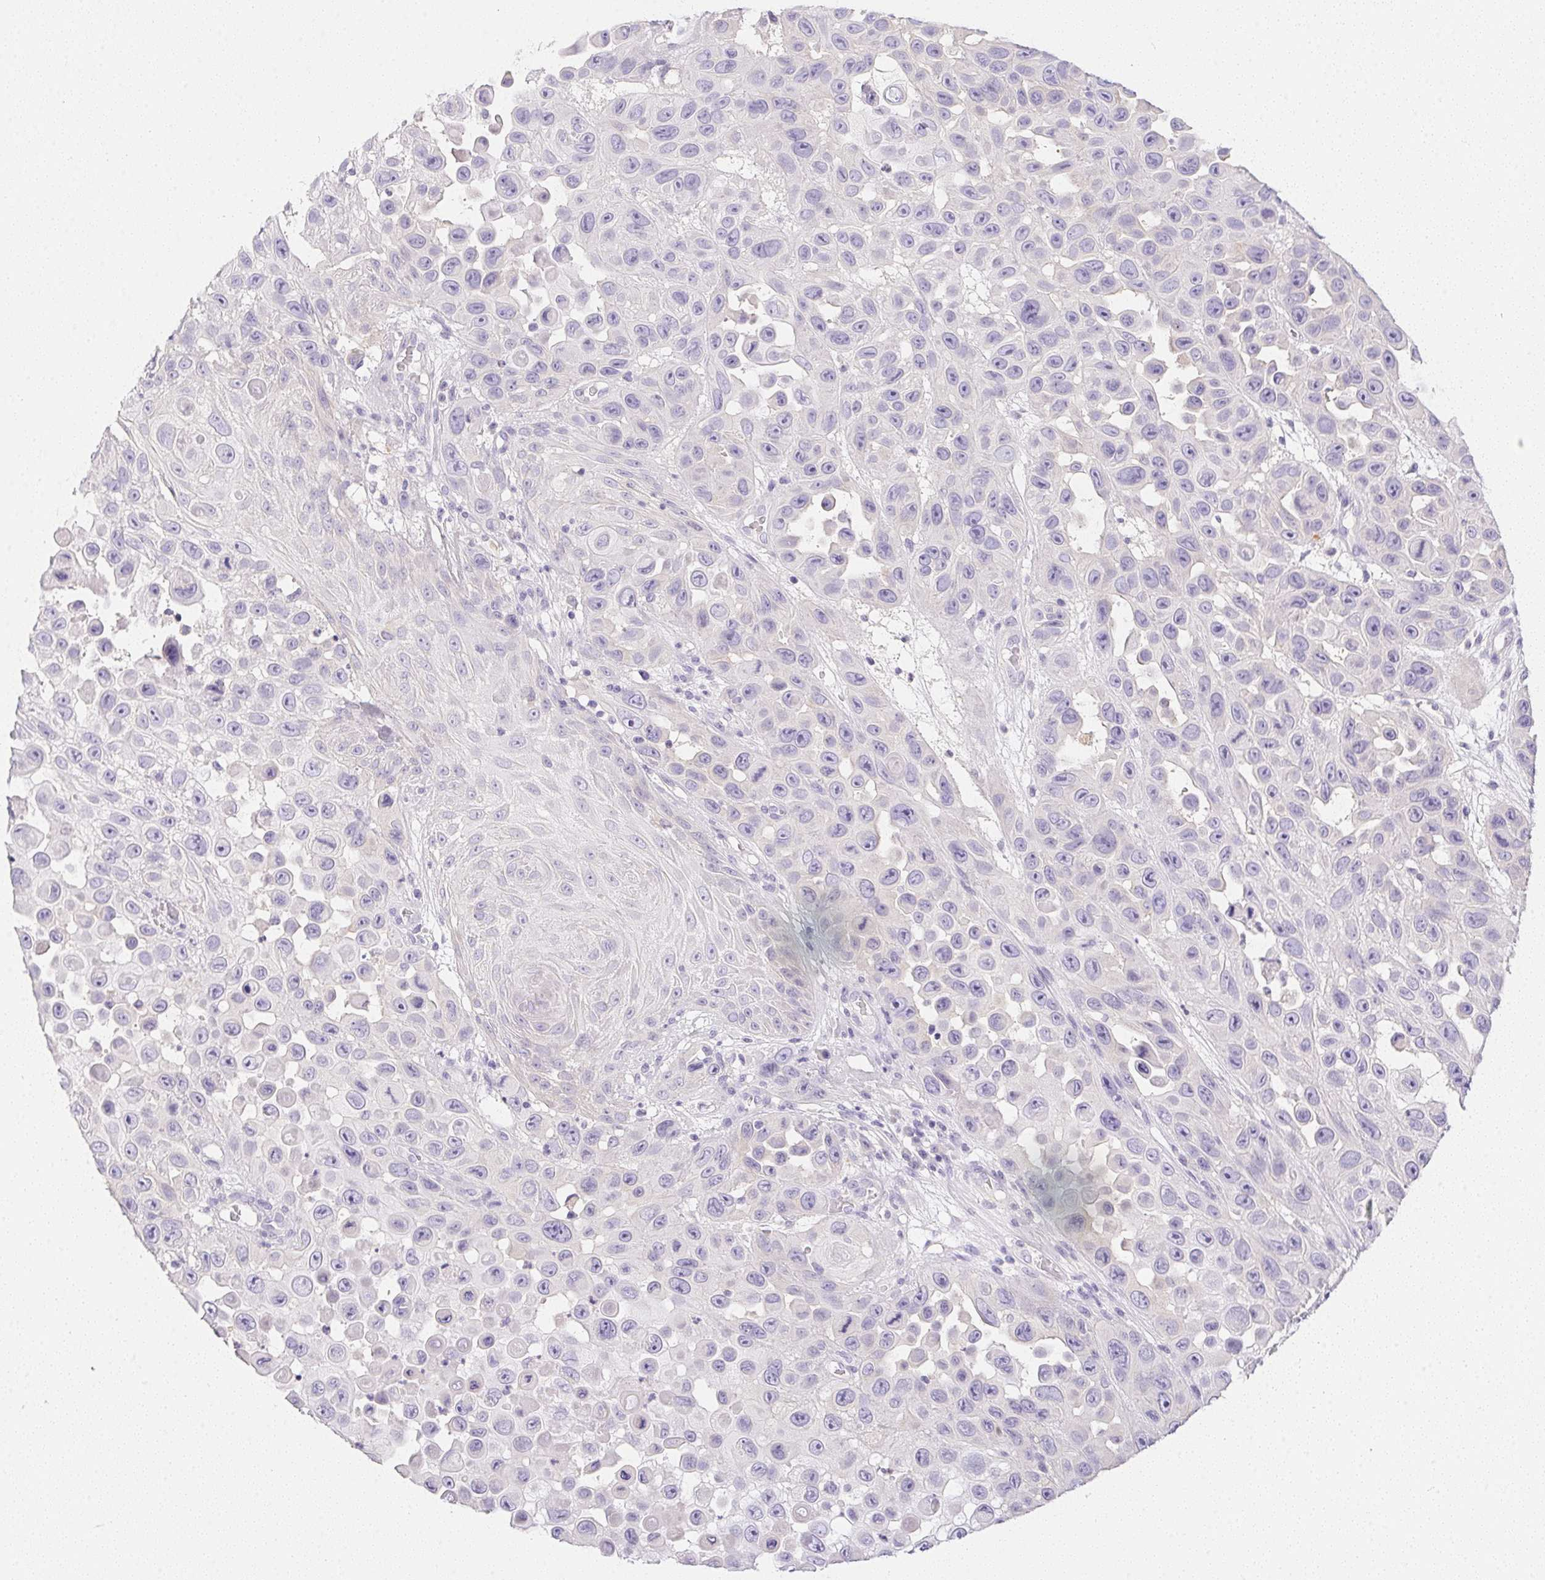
{"staining": {"intensity": "negative", "quantity": "none", "location": "none"}, "tissue": "skin cancer", "cell_type": "Tumor cells", "image_type": "cancer", "snomed": [{"axis": "morphology", "description": "Squamous cell carcinoma, NOS"}, {"axis": "topography", "description": "Skin"}], "caption": "Immunohistochemistry histopathology image of neoplastic tissue: squamous cell carcinoma (skin) stained with DAB exhibits no significant protein staining in tumor cells.", "gene": "SLC17A7", "patient": {"sex": "male", "age": 81}}